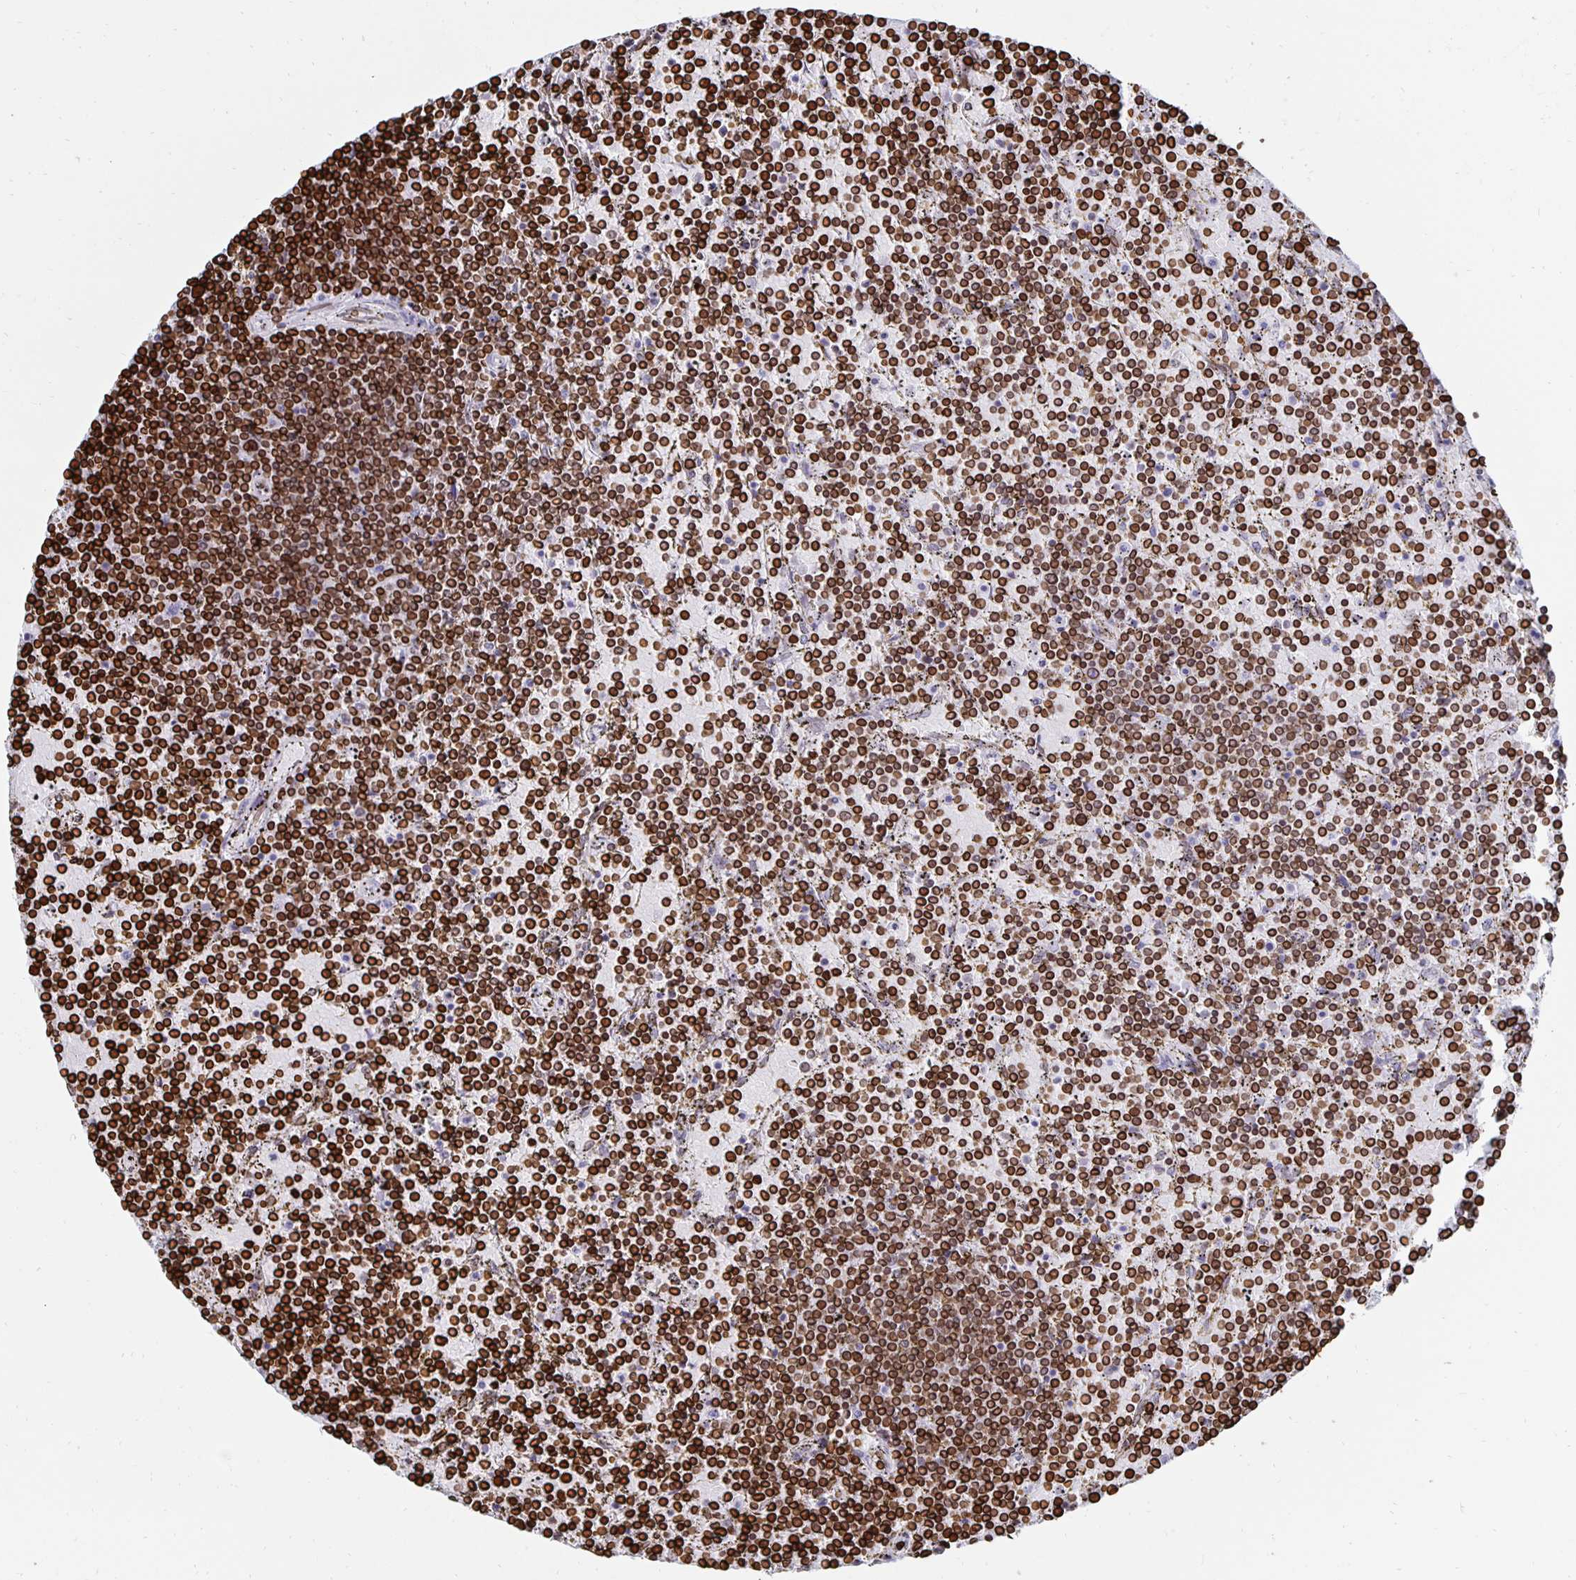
{"staining": {"intensity": "strong", "quantity": ">75%", "location": "cytoplasmic/membranous,nuclear"}, "tissue": "lymphoma", "cell_type": "Tumor cells", "image_type": "cancer", "snomed": [{"axis": "morphology", "description": "Malignant lymphoma, non-Hodgkin's type, Low grade"}, {"axis": "topography", "description": "Spleen"}], "caption": "This is a photomicrograph of immunohistochemistry staining of lymphoma, which shows strong positivity in the cytoplasmic/membranous and nuclear of tumor cells.", "gene": "LMNB1", "patient": {"sex": "female", "age": 77}}